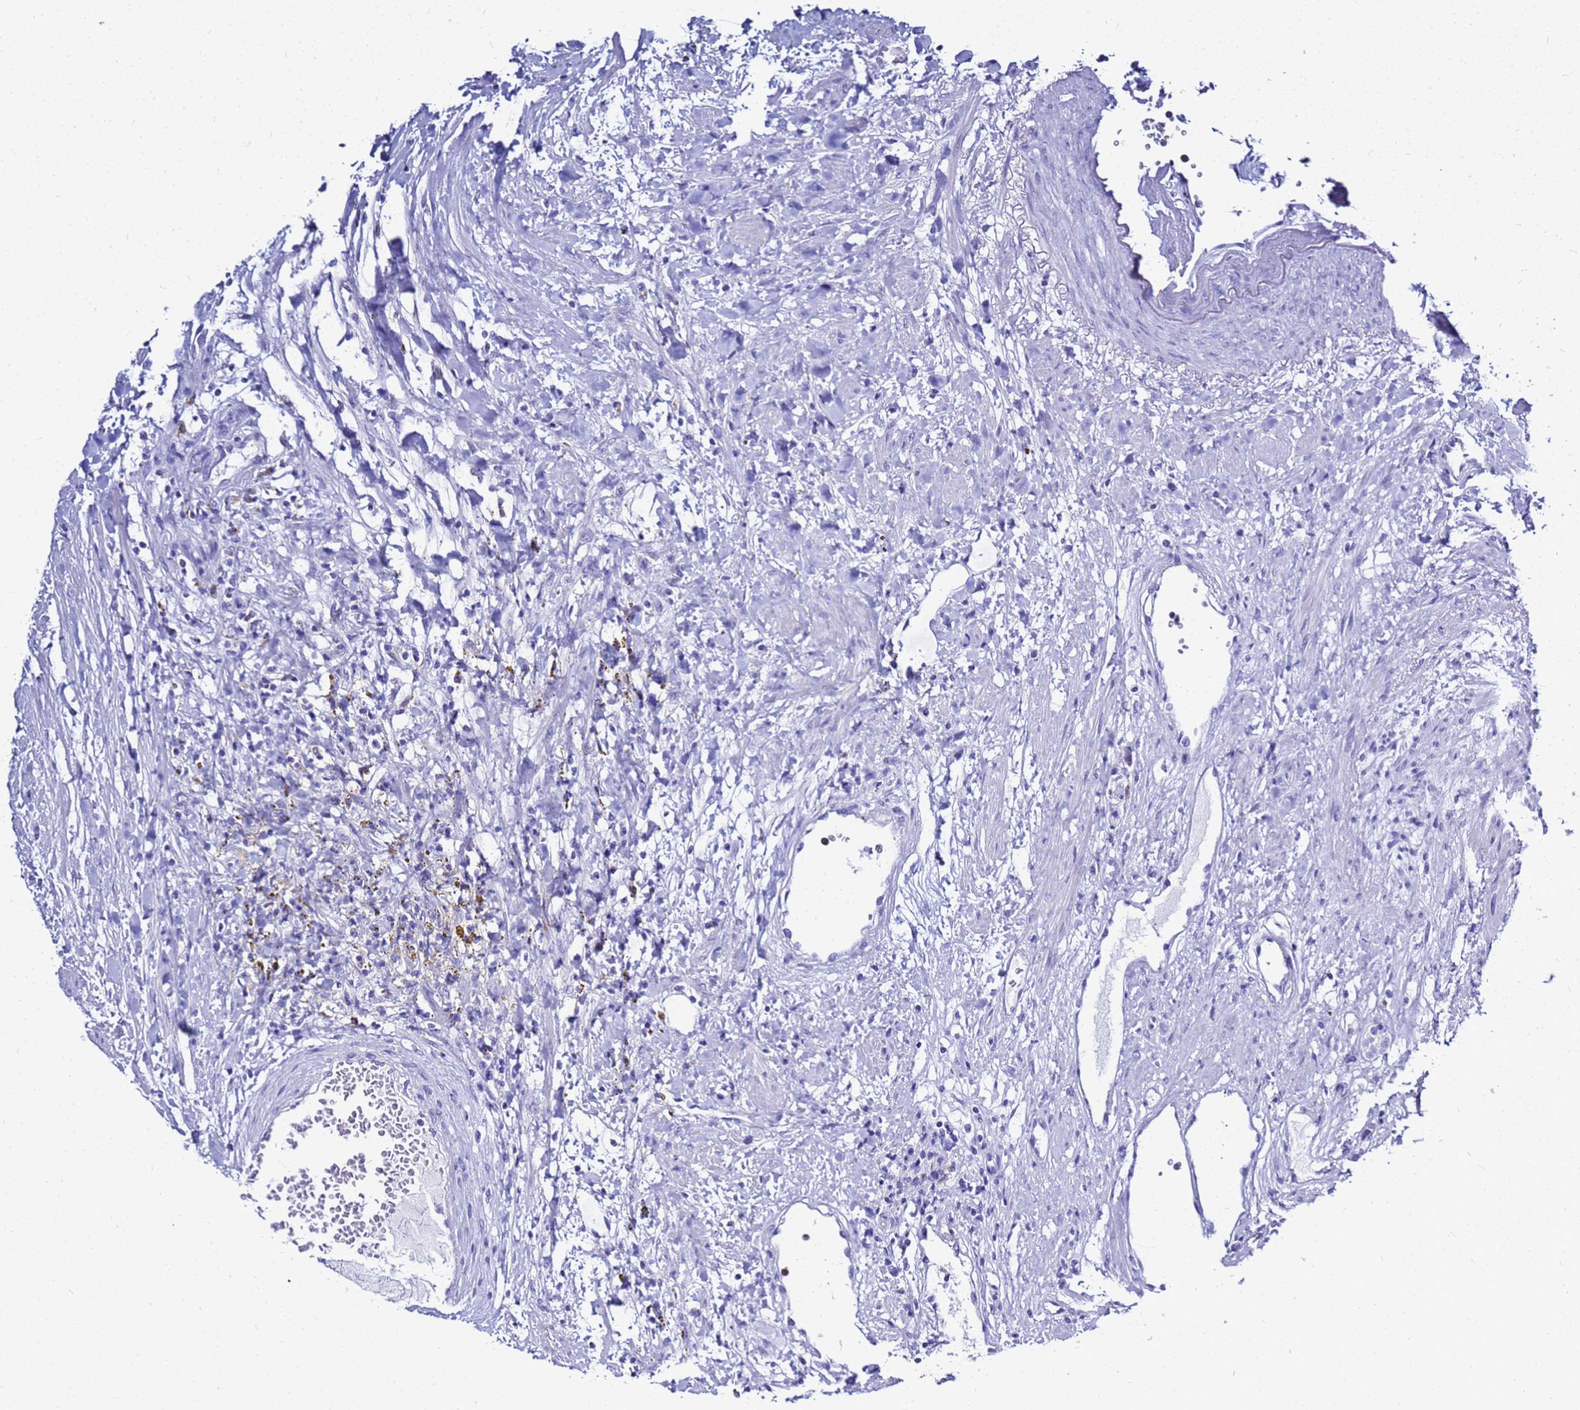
{"staining": {"intensity": "negative", "quantity": "none", "location": "none"}, "tissue": "renal cancer", "cell_type": "Tumor cells", "image_type": "cancer", "snomed": [{"axis": "morphology", "description": "Normal tissue, NOS"}, {"axis": "morphology", "description": "Adenocarcinoma, NOS"}, {"axis": "topography", "description": "Kidney"}], "caption": "A high-resolution micrograph shows immunohistochemistry (IHC) staining of renal adenocarcinoma, which shows no significant staining in tumor cells.", "gene": "CSTA", "patient": {"sex": "male", "age": 68}}